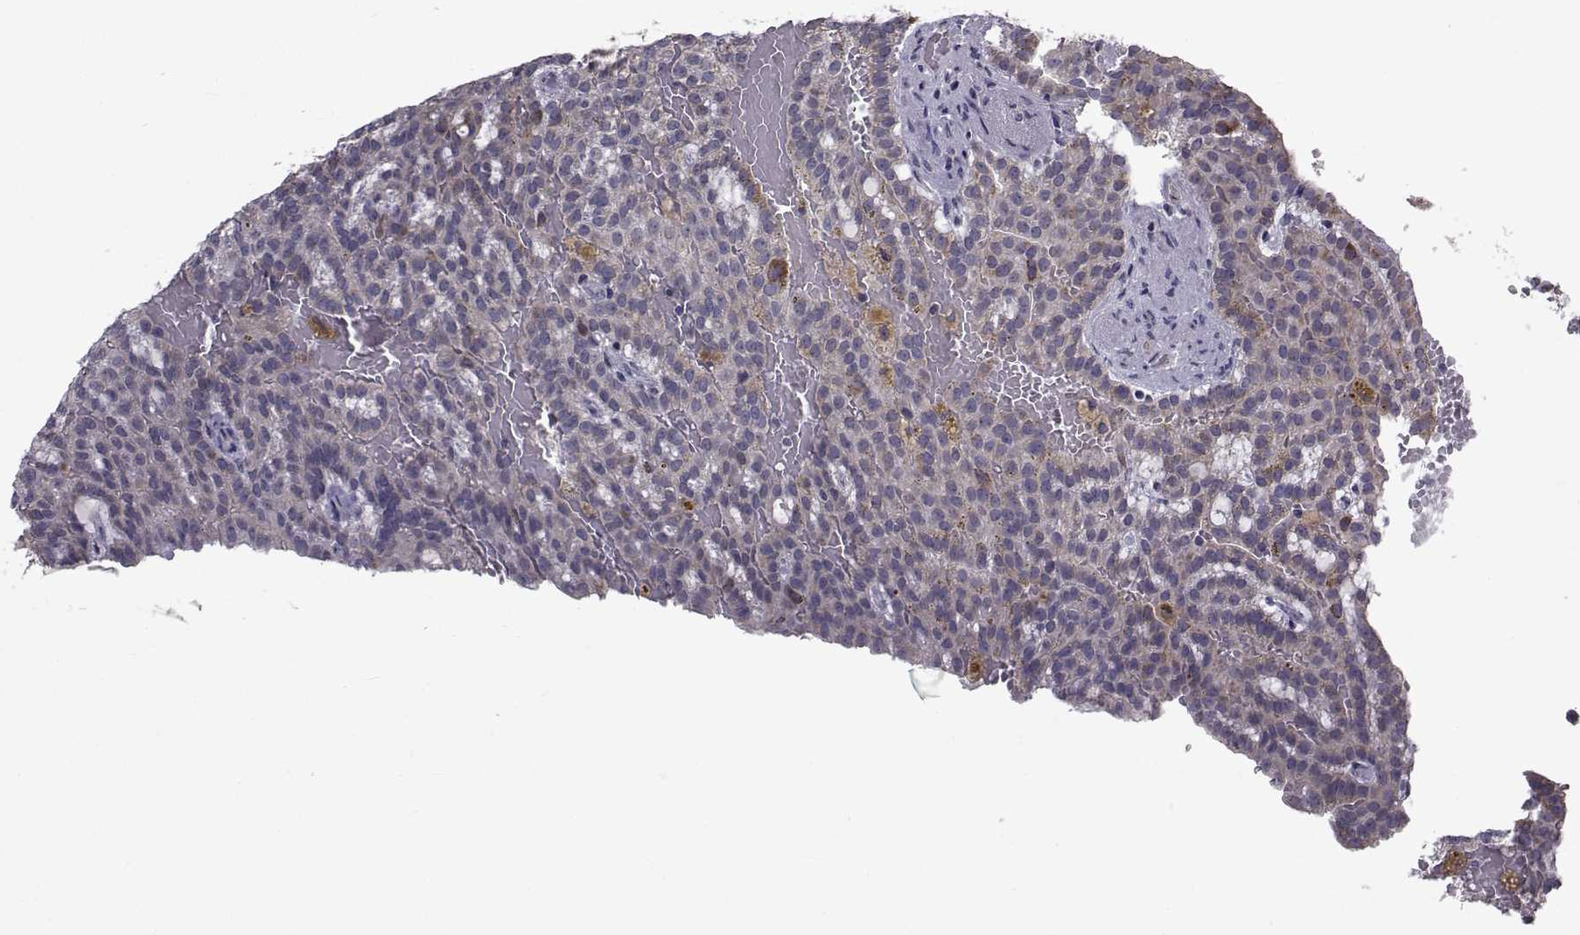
{"staining": {"intensity": "negative", "quantity": "none", "location": "none"}, "tissue": "renal cancer", "cell_type": "Tumor cells", "image_type": "cancer", "snomed": [{"axis": "morphology", "description": "Adenocarcinoma, NOS"}, {"axis": "topography", "description": "Kidney"}], "caption": "IHC image of neoplastic tissue: renal cancer (adenocarcinoma) stained with DAB exhibits no significant protein staining in tumor cells.", "gene": "FDXR", "patient": {"sex": "male", "age": 63}}